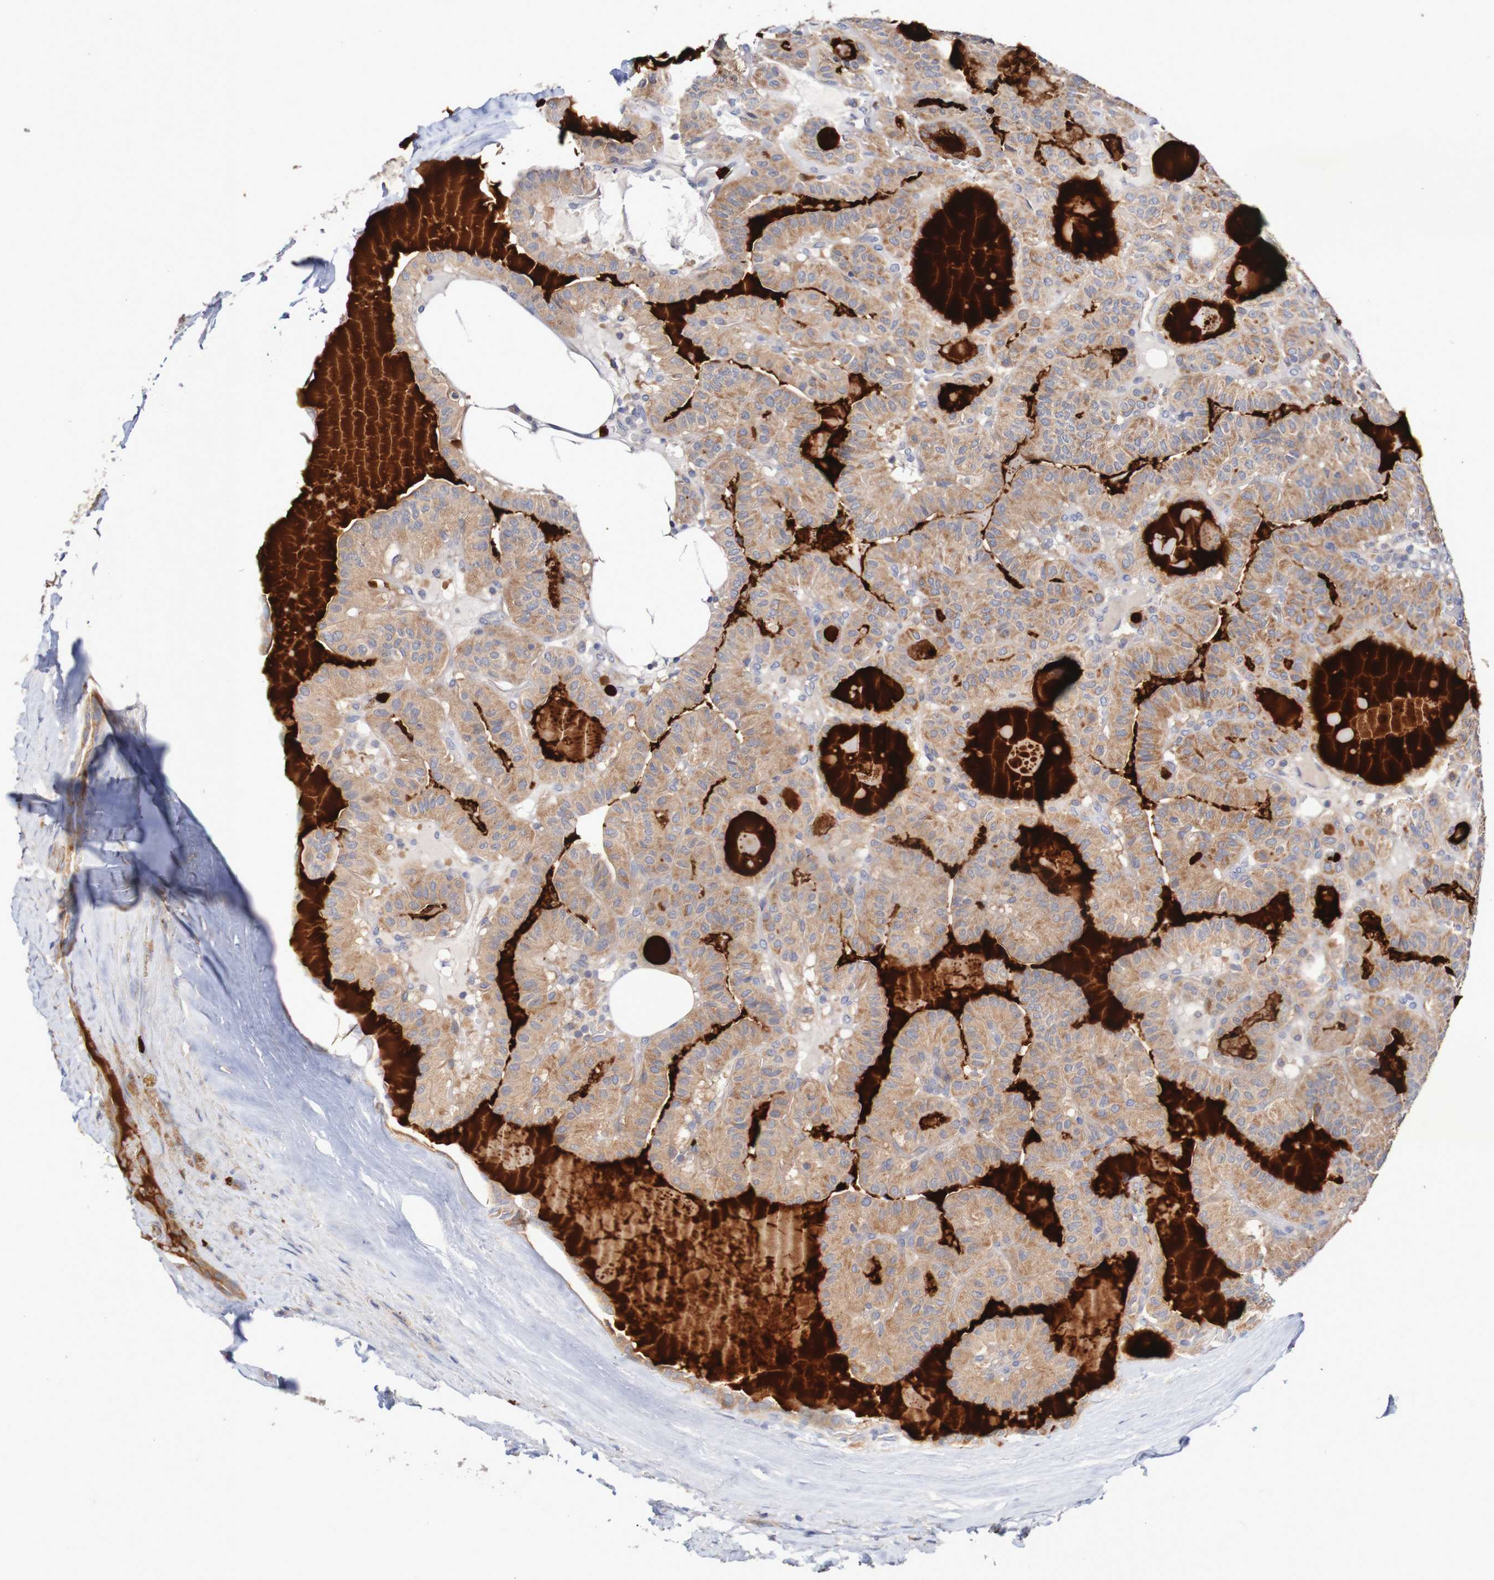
{"staining": {"intensity": "weak", "quantity": ">75%", "location": "cytoplasmic/membranous"}, "tissue": "thyroid cancer", "cell_type": "Tumor cells", "image_type": "cancer", "snomed": [{"axis": "morphology", "description": "Papillary adenocarcinoma, NOS"}, {"axis": "topography", "description": "Thyroid gland"}], "caption": "Immunohistochemical staining of human papillary adenocarcinoma (thyroid) demonstrates low levels of weak cytoplasmic/membranous staining in about >75% of tumor cells.", "gene": "PARP4", "patient": {"sex": "male", "age": 77}}